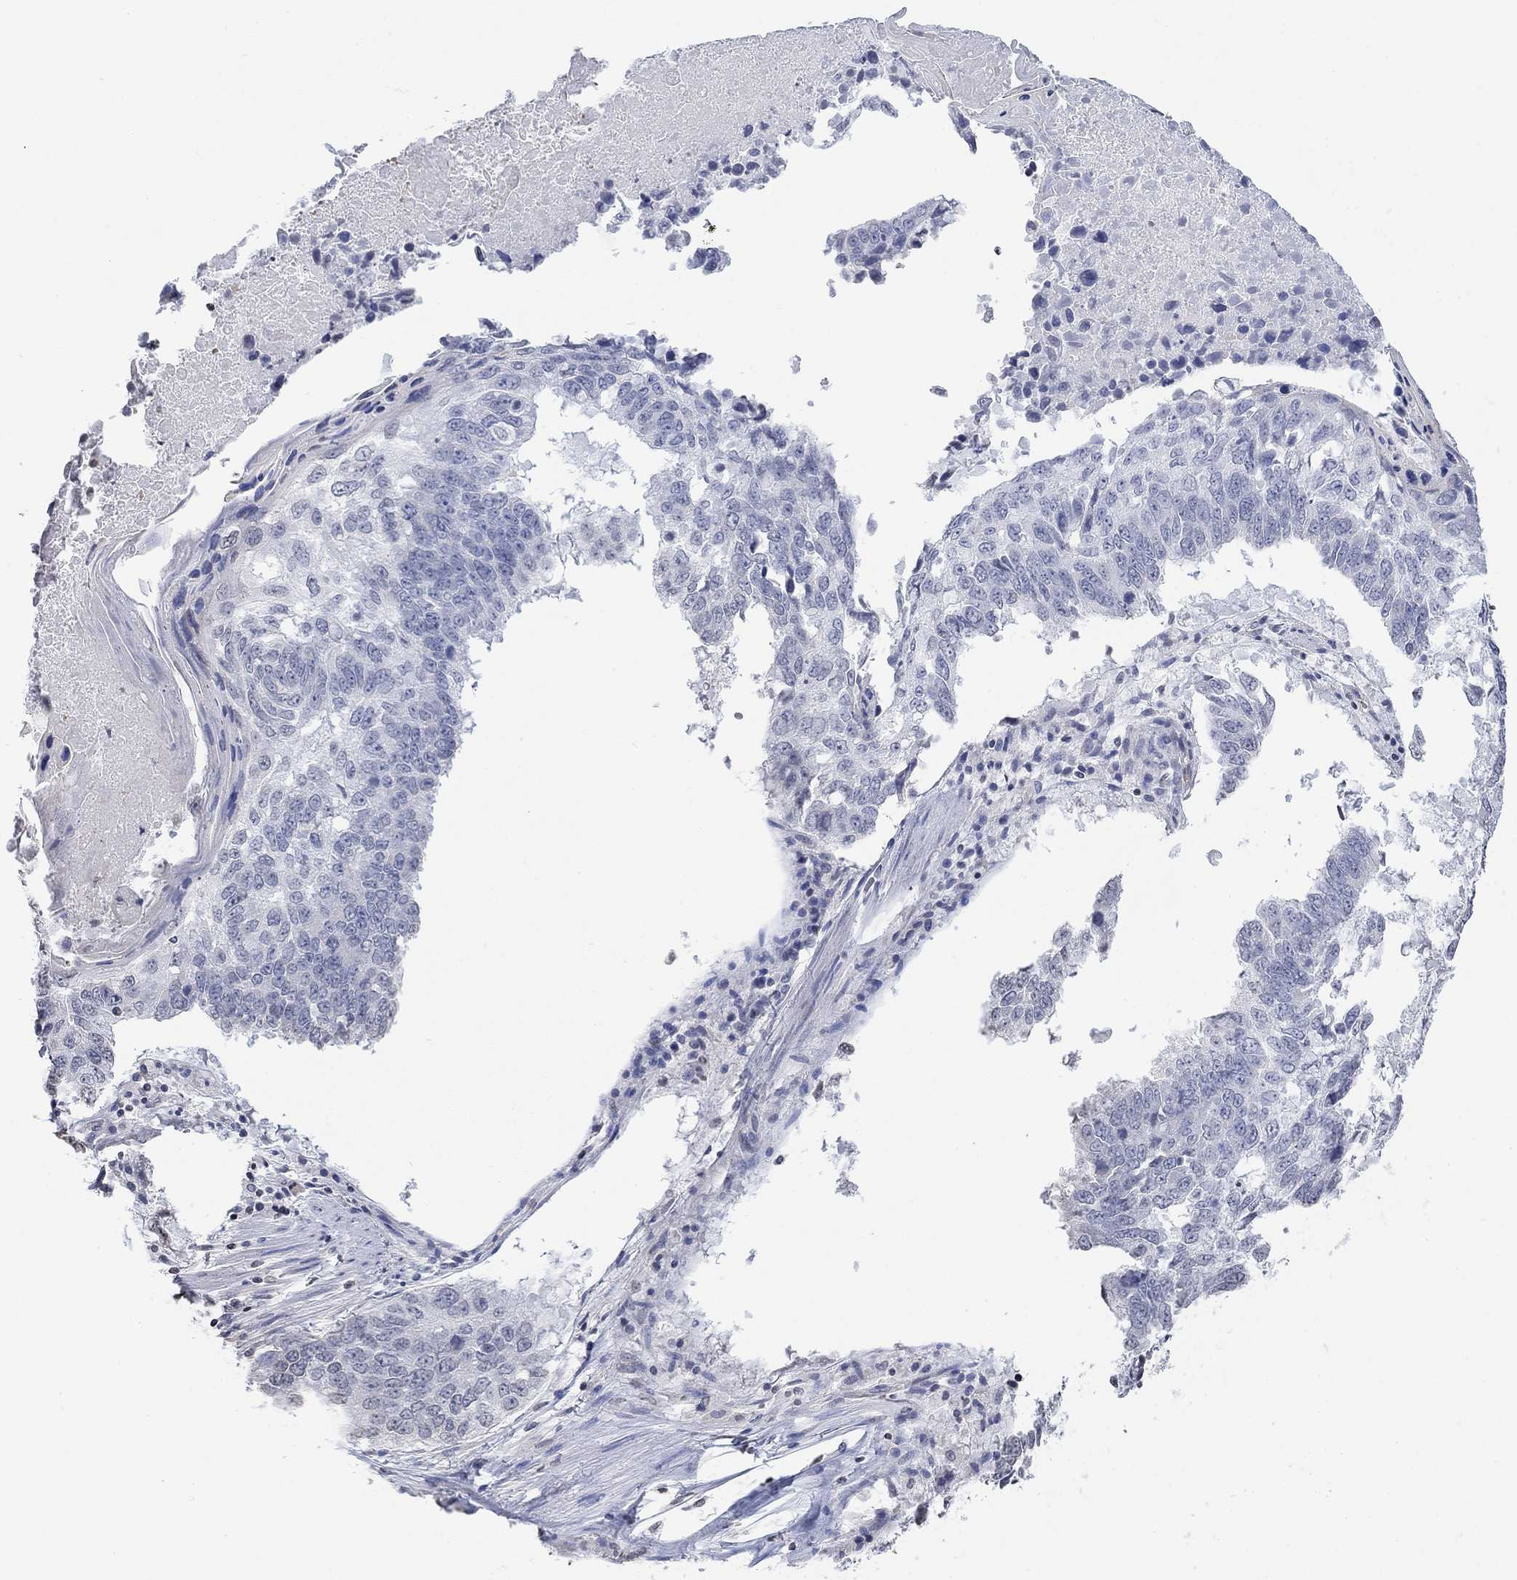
{"staining": {"intensity": "negative", "quantity": "none", "location": "none"}, "tissue": "lung cancer", "cell_type": "Tumor cells", "image_type": "cancer", "snomed": [{"axis": "morphology", "description": "Squamous cell carcinoma, NOS"}, {"axis": "topography", "description": "Lung"}], "caption": "Tumor cells show no significant staining in lung cancer (squamous cell carcinoma).", "gene": "TMEM255A", "patient": {"sex": "male", "age": 73}}